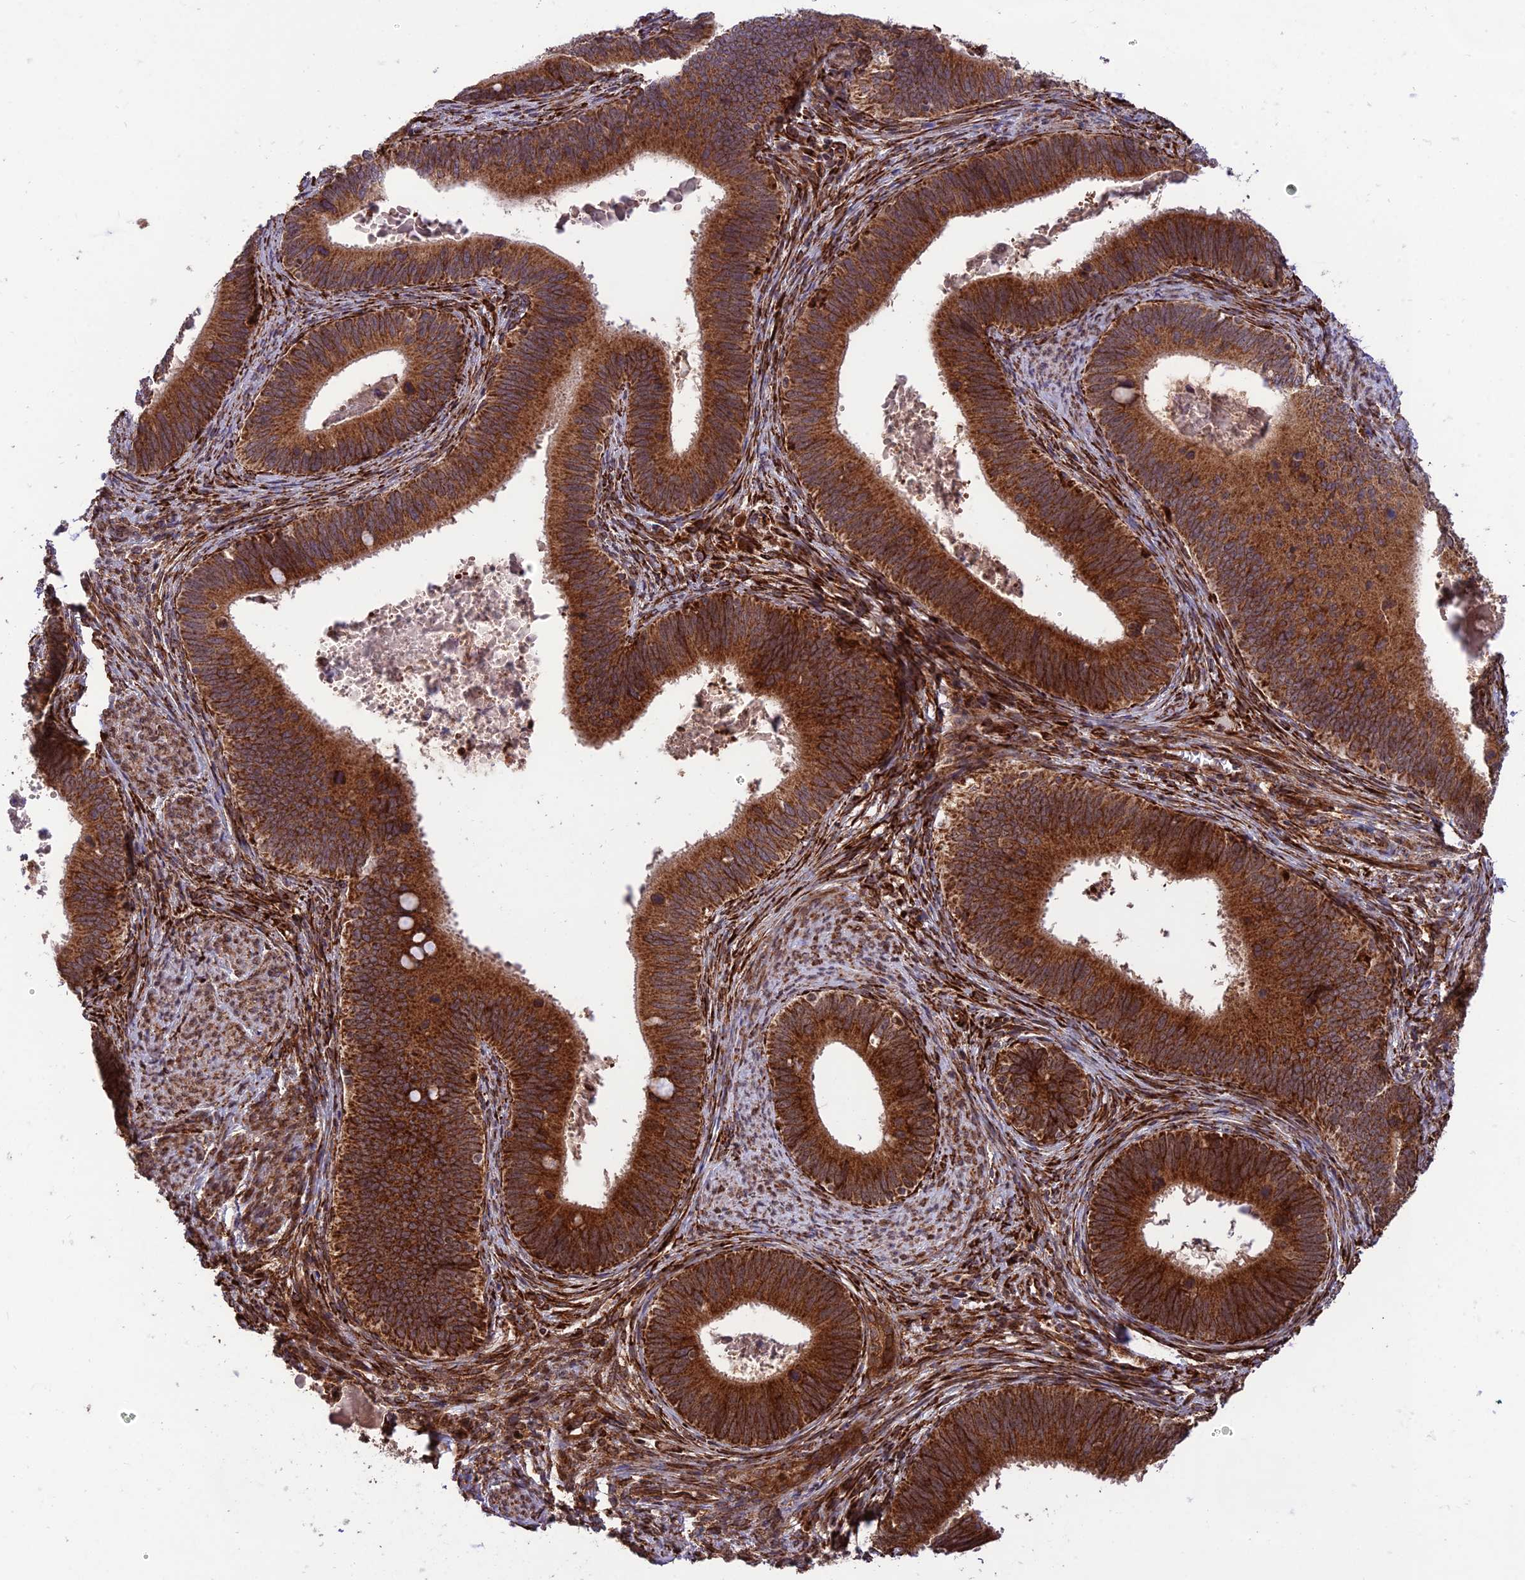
{"staining": {"intensity": "strong", "quantity": ">75%", "location": "cytoplasmic/membranous"}, "tissue": "cervical cancer", "cell_type": "Tumor cells", "image_type": "cancer", "snomed": [{"axis": "morphology", "description": "Adenocarcinoma, NOS"}, {"axis": "topography", "description": "Cervix"}], "caption": "DAB immunohistochemical staining of cervical cancer exhibits strong cytoplasmic/membranous protein staining in about >75% of tumor cells.", "gene": "CRTAP", "patient": {"sex": "female", "age": 42}}